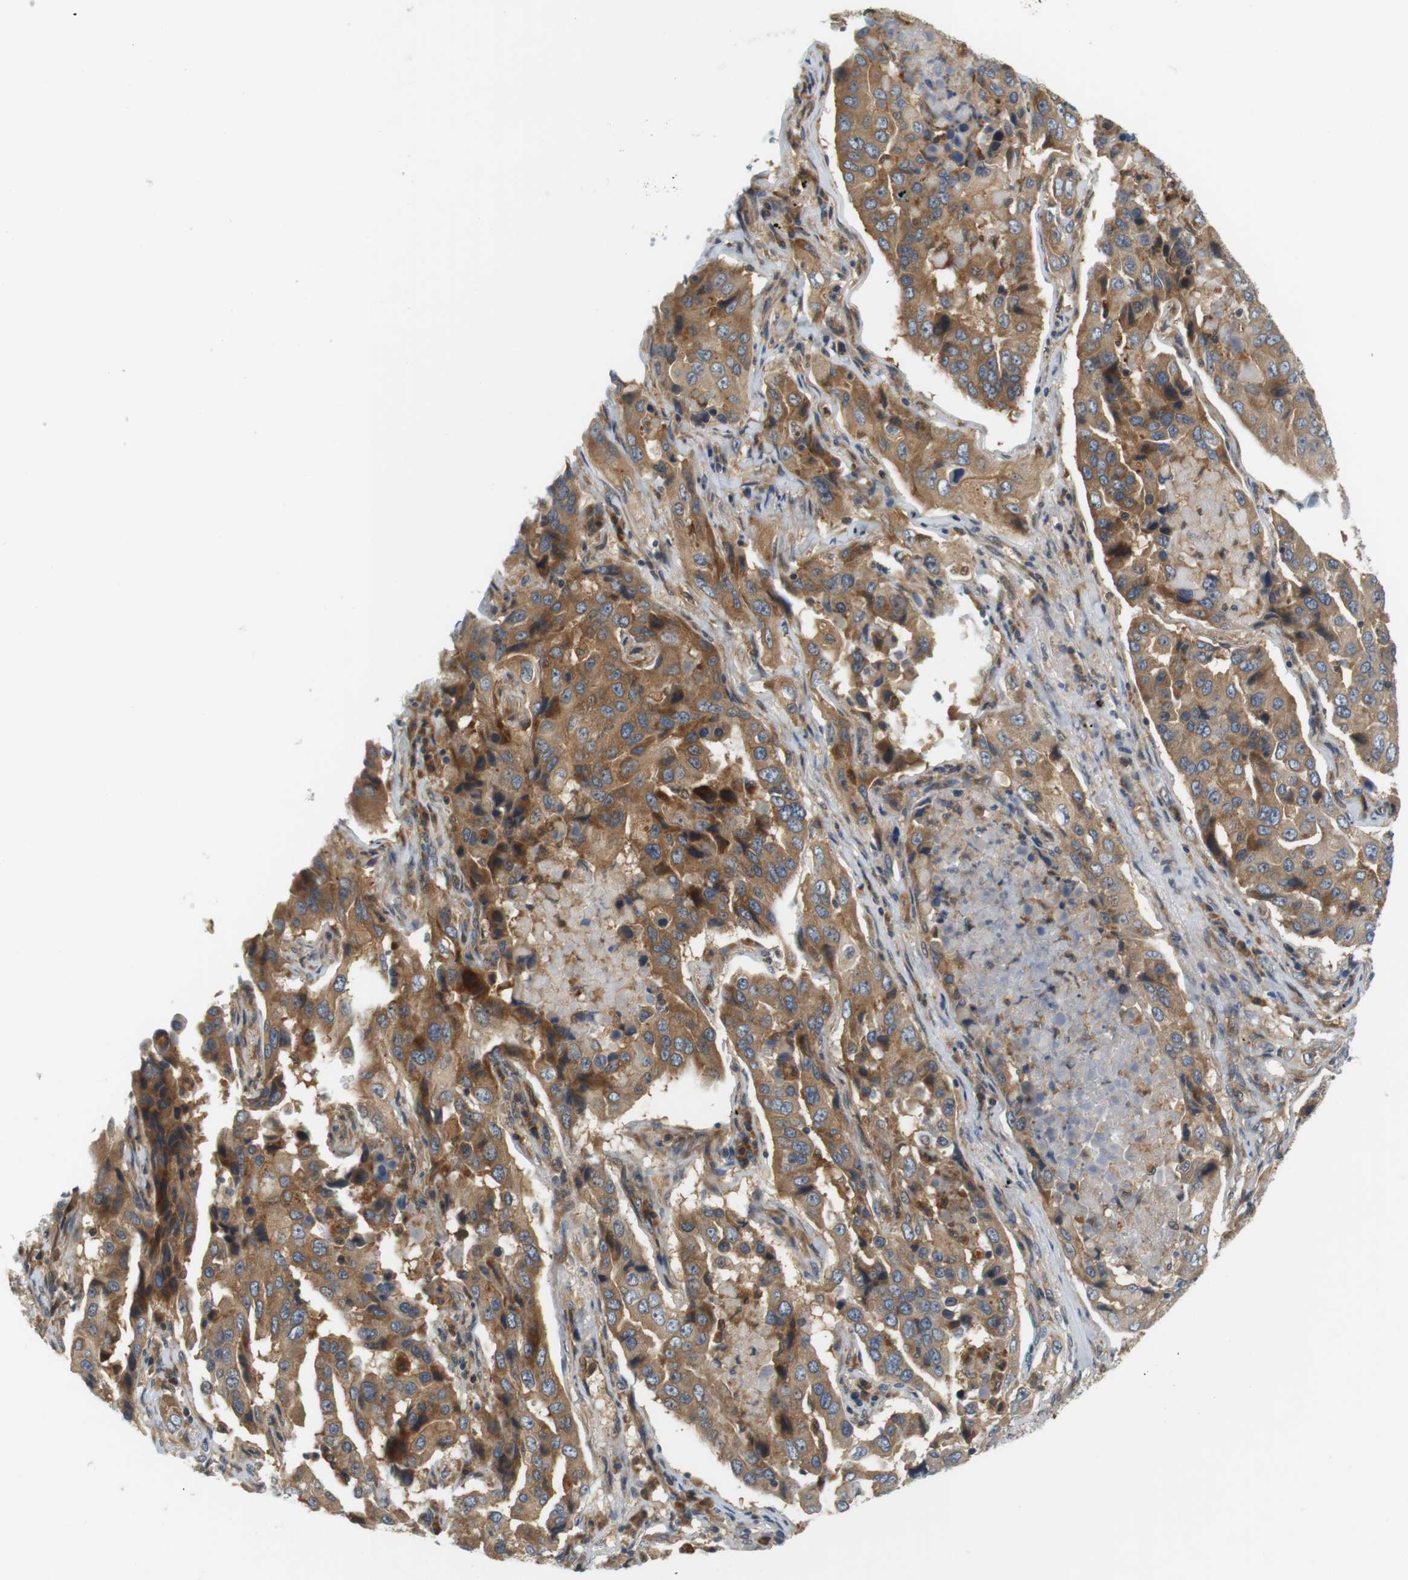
{"staining": {"intensity": "moderate", "quantity": ">75%", "location": "cytoplasmic/membranous"}, "tissue": "lung cancer", "cell_type": "Tumor cells", "image_type": "cancer", "snomed": [{"axis": "morphology", "description": "Adenocarcinoma, NOS"}, {"axis": "topography", "description": "Lung"}], "caption": "A high-resolution image shows immunohistochemistry staining of lung adenocarcinoma, which displays moderate cytoplasmic/membranous expression in about >75% of tumor cells.", "gene": "SH3GLB1", "patient": {"sex": "female", "age": 65}}